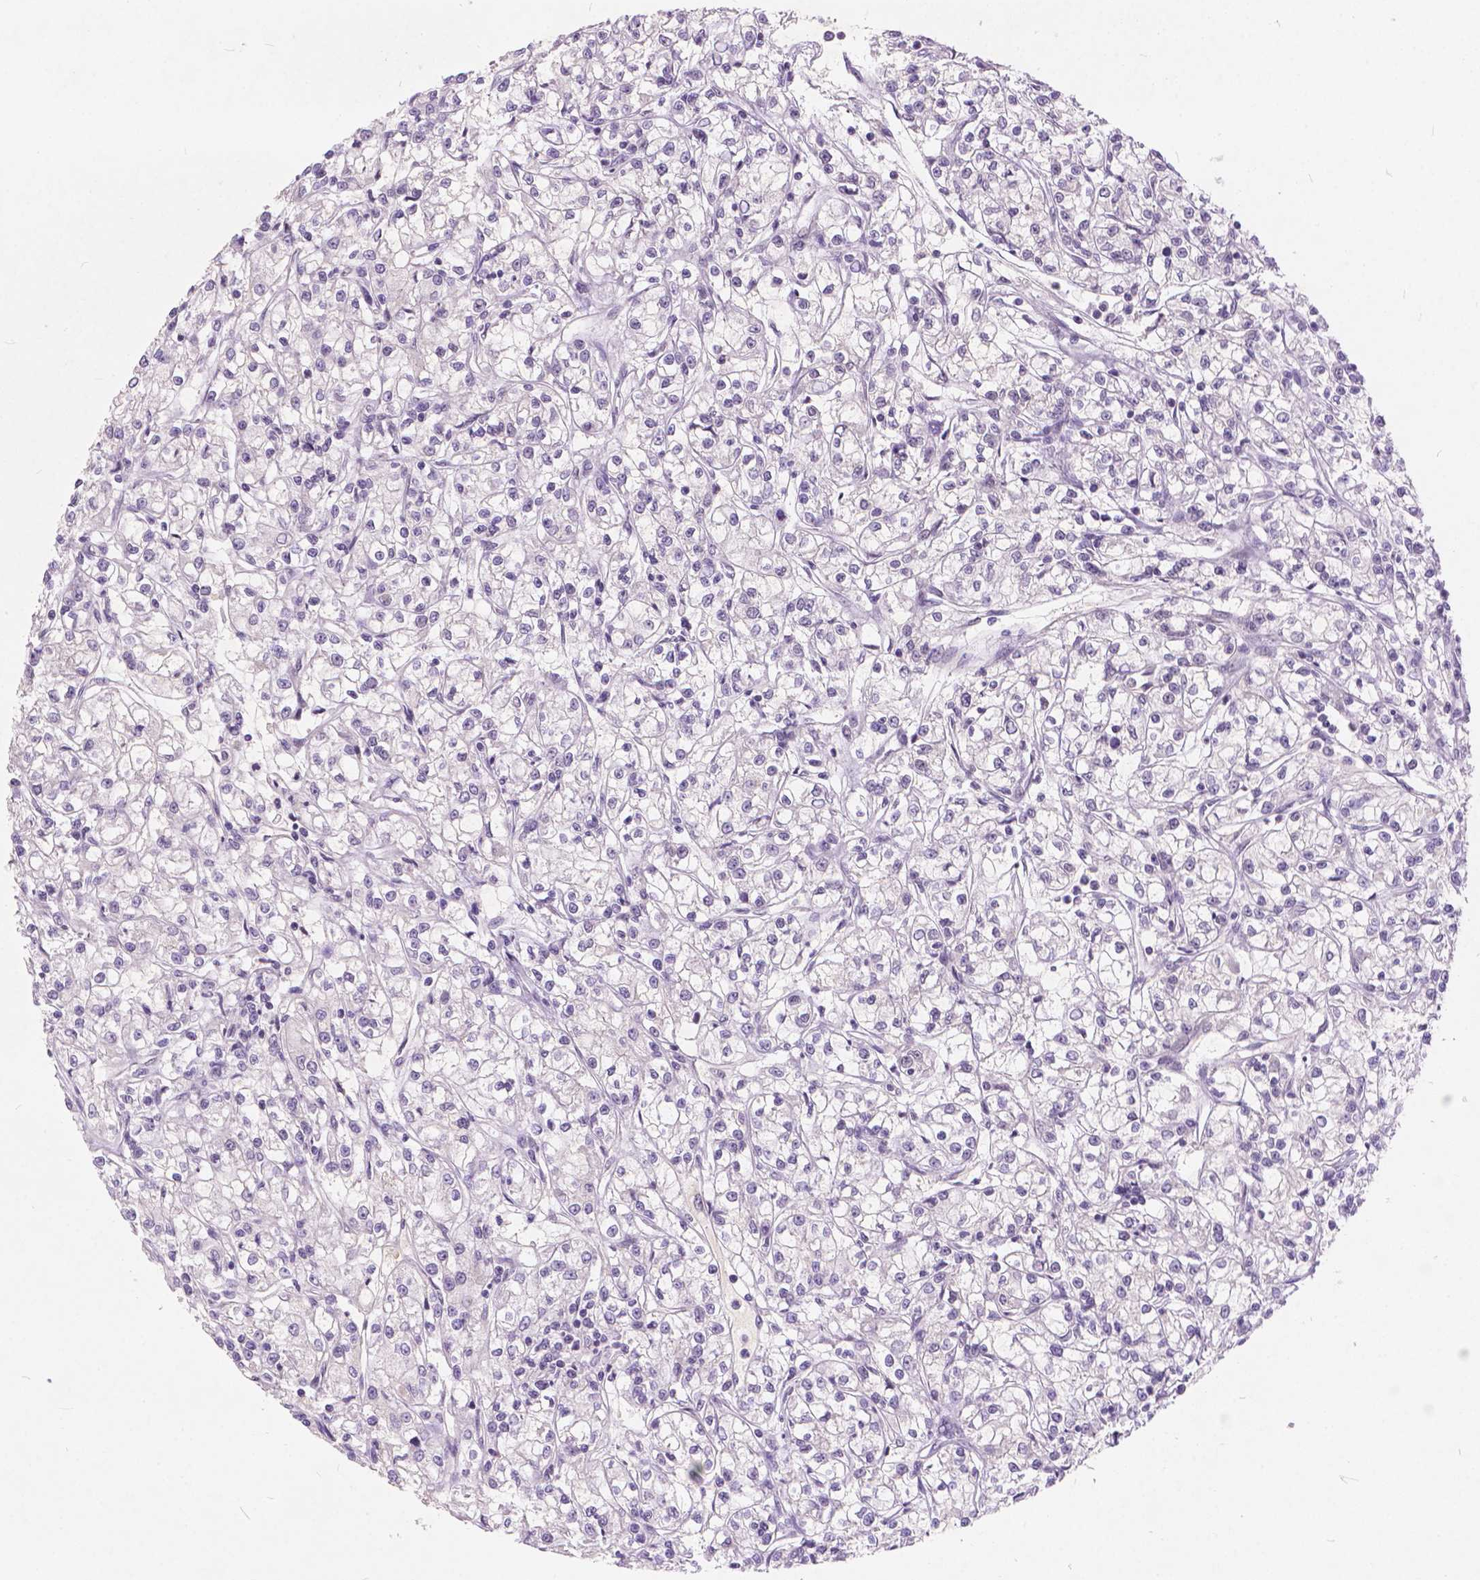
{"staining": {"intensity": "negative", "quantity": "none", "location": "none"}, "tissue": "renal cancer", "cell_type": "Tumor cells", "image_type": "cancer", "snomed": [{"axis": "morphology", "description": "Adenocarcinoma, NOS"}, {"axis": "topography", "description": "Kidney"}], "caption": "Adenocarcinoma (renal) was stained to show a protein in brown. There is no significant positivity in tumor cells.", "gene": "FAM53A", "patient": {"sex": "female", "age": 59}}